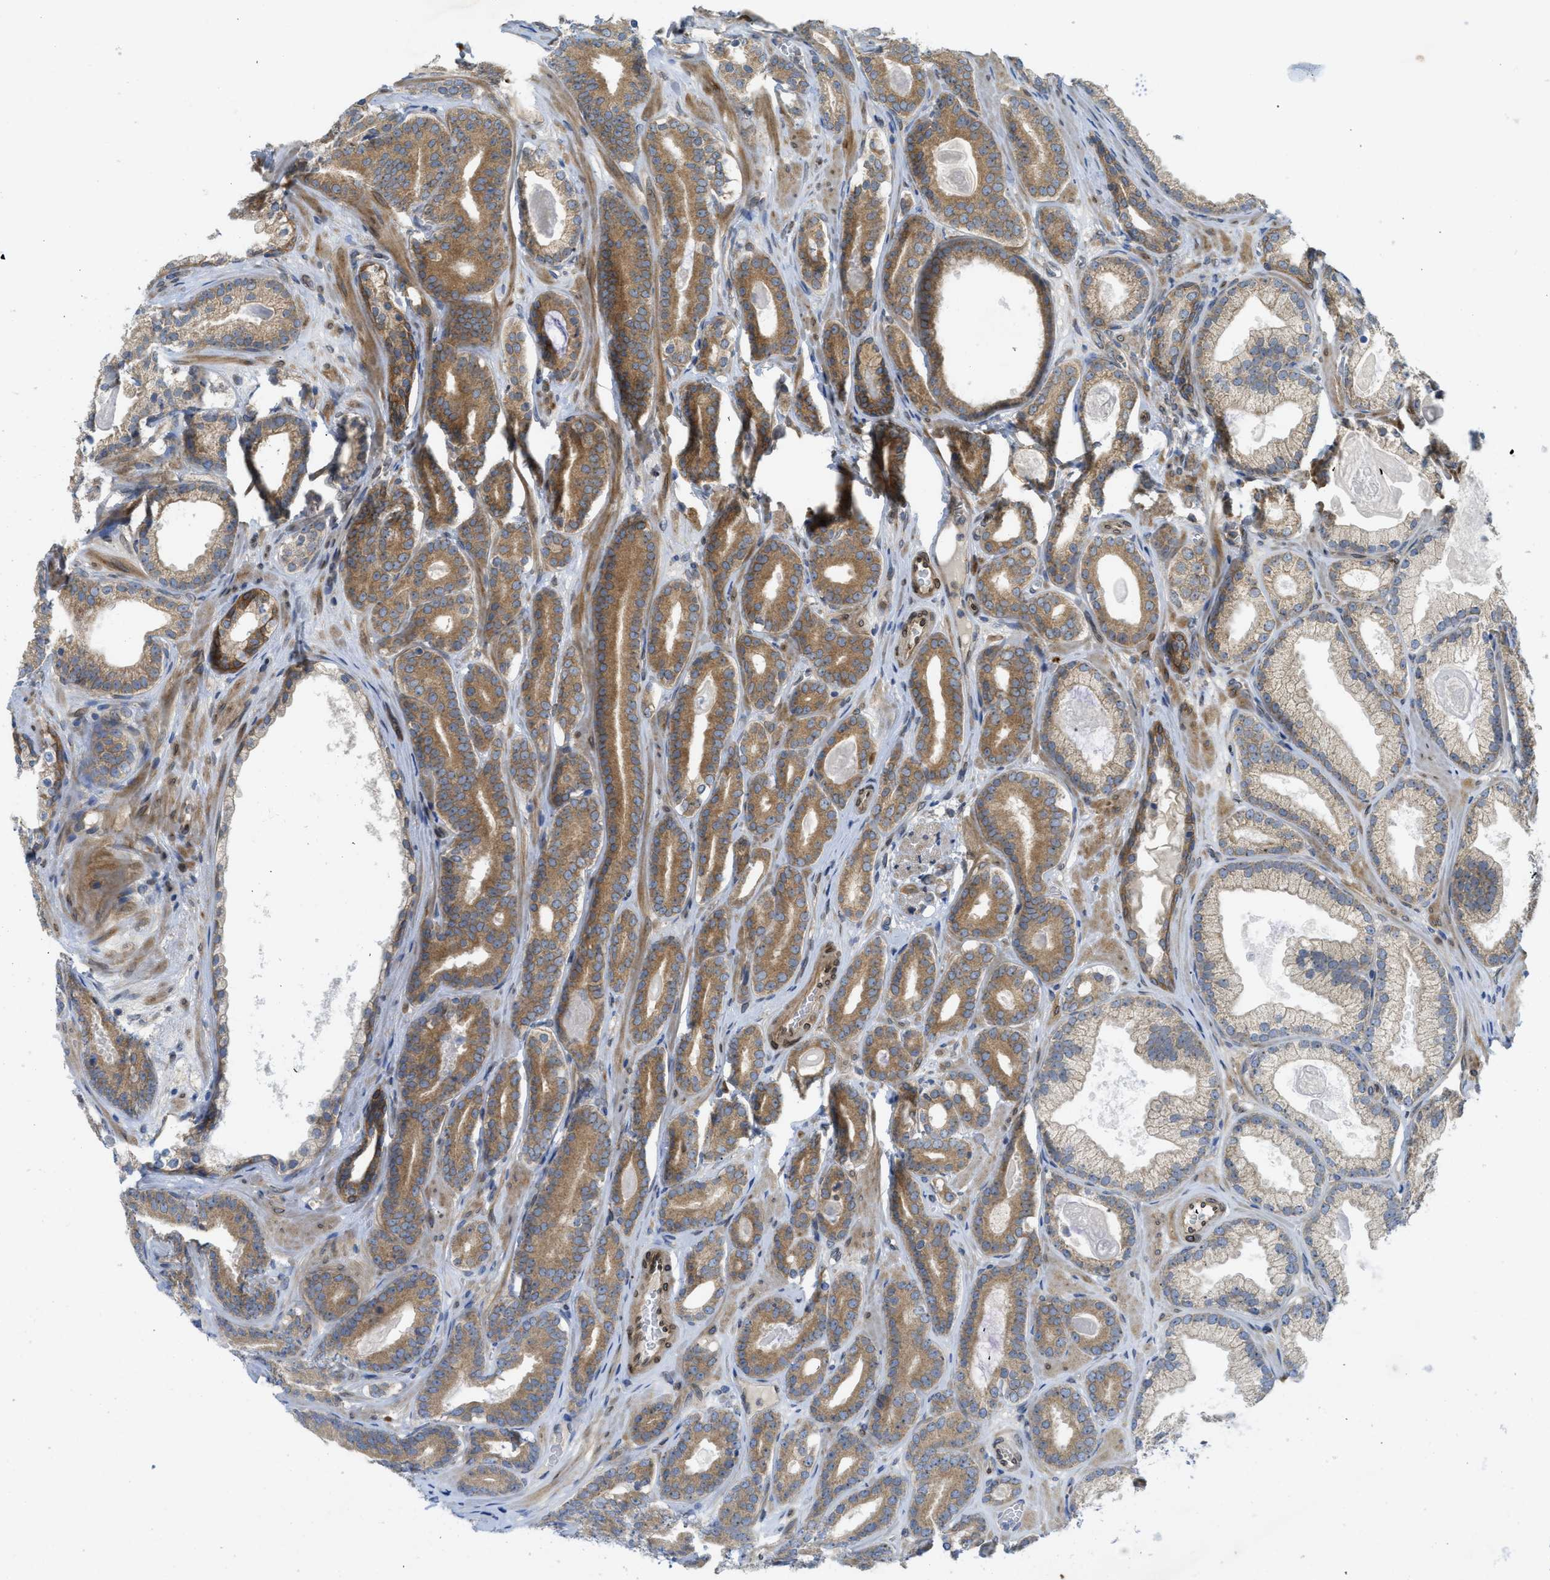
{"staining": {"intensity": "moderate", "quantity": ">75%", "location": "cytoplasmic/membranous"}, "tissue": "prostate cancer", "cell_type": "Tumor cells", "image_type": "cancer", "snomed": [{"axis": "morphology", "description": "Adenocarcinoma, High grade"}, {"axis": "topography", "description": "Prostate"}], "caption": "Immunohistochemical staining of high-grade adenocarcinoma (prostate) reveals medium levels of moderate cytoplasmic/membranous protein positivity in approximately >75% of tumor cells.", "gene": "EIF2AK3", "patient": {"sex": "male", "age": 60}}